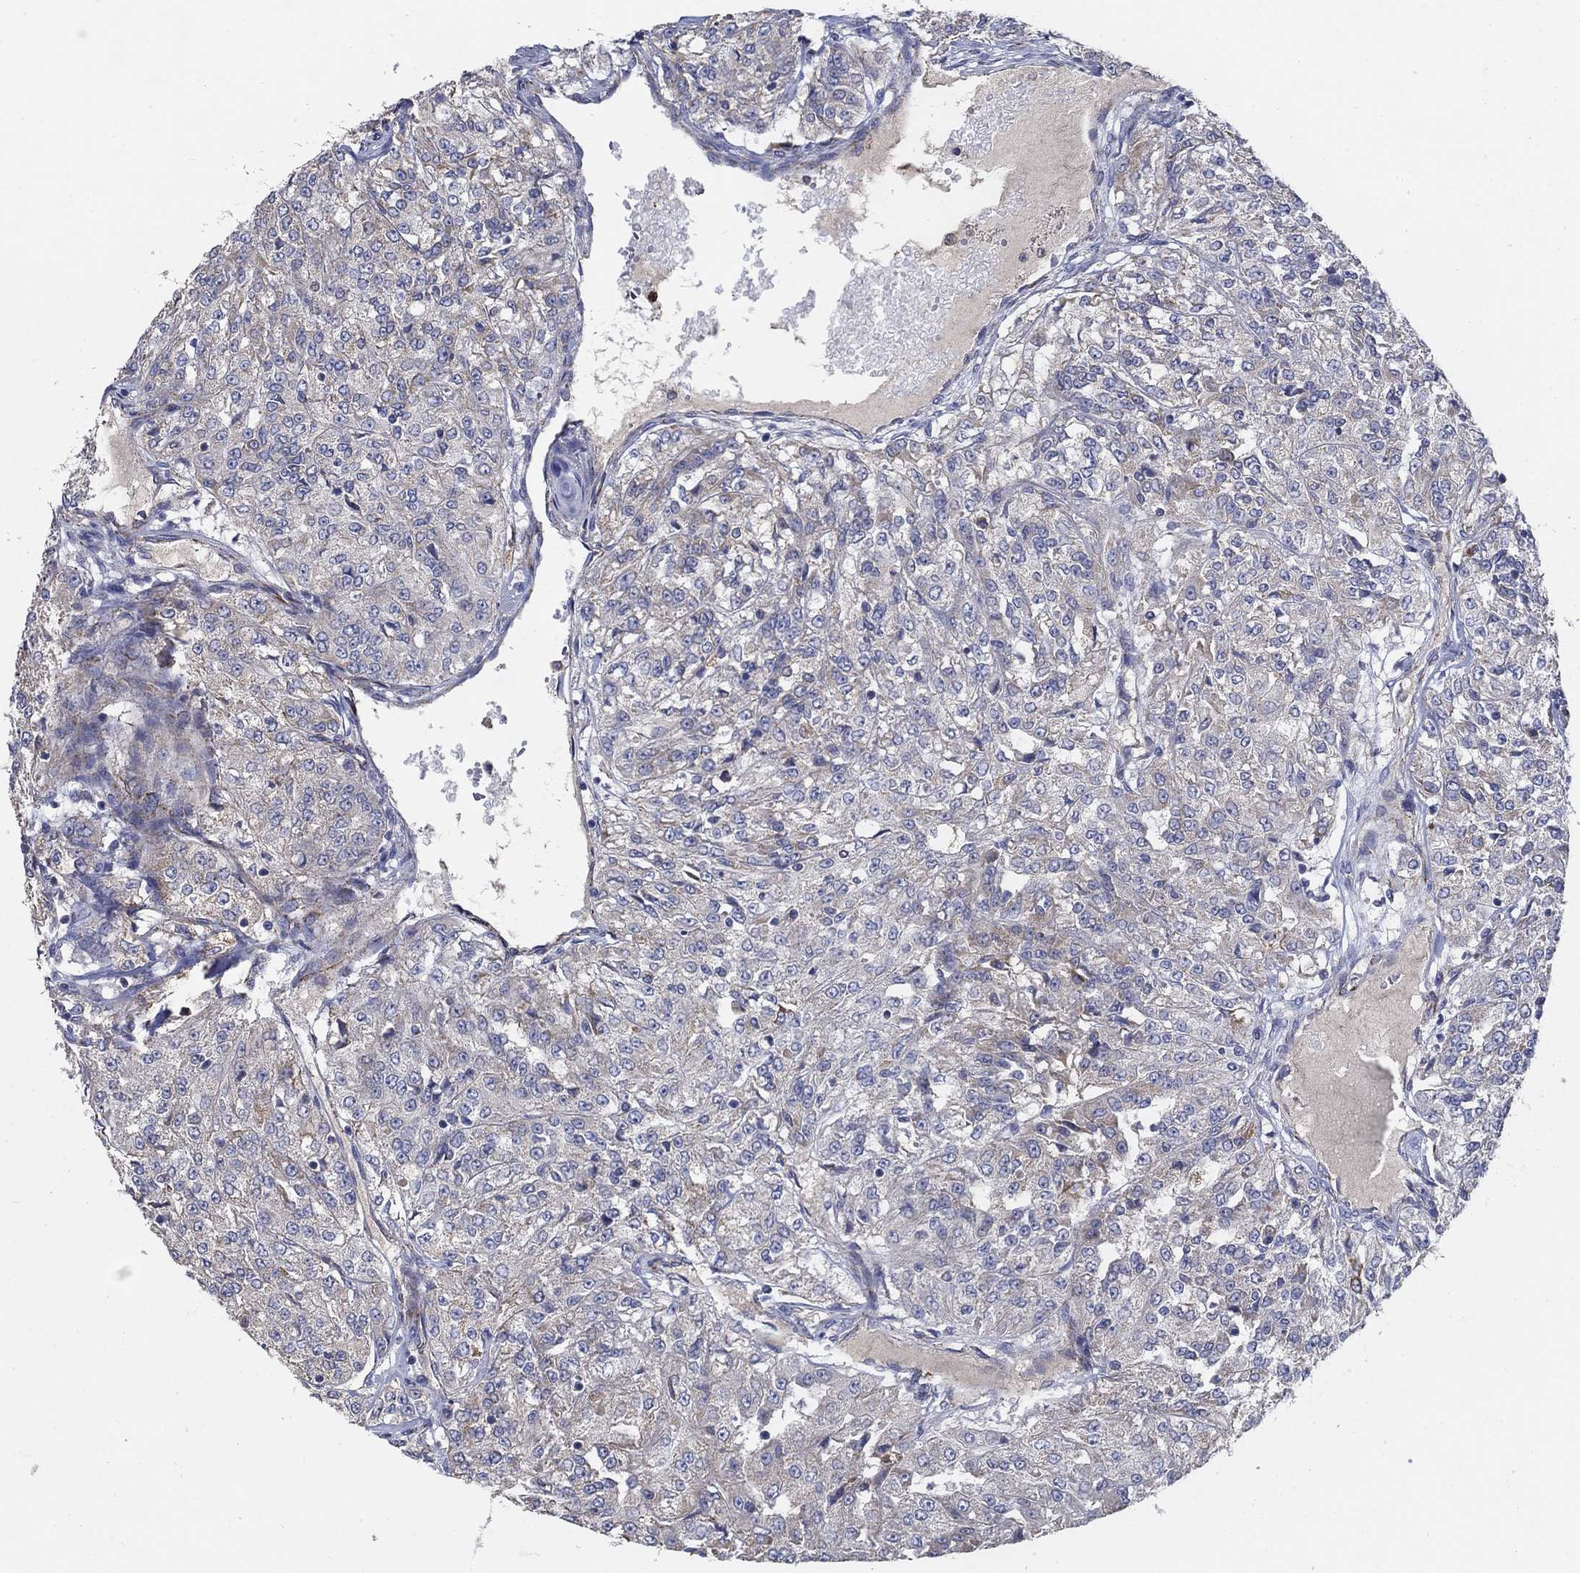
{"staining": {"intensity": "negative", "quantity": "none", "location": "none"}, "tissue": "renal cancer", "cell_type": "Tumor cells", "image_type": "cancer", "snomed": [{"axis": "morphology", "description": "Adenocarcinoma, NOS"}, {"axis": "topography", "description": "Kidney"}], "caption": "This histopathology image is of adenocarcinoma (renal) stained with immunohistochemistry (IHC) to label a protein in brown with the nuclei are counter-stained blue. There is no positivity in tumor cells.", "gene": "PNPLA2", "patient": {"sex": "female", "age": 63}}